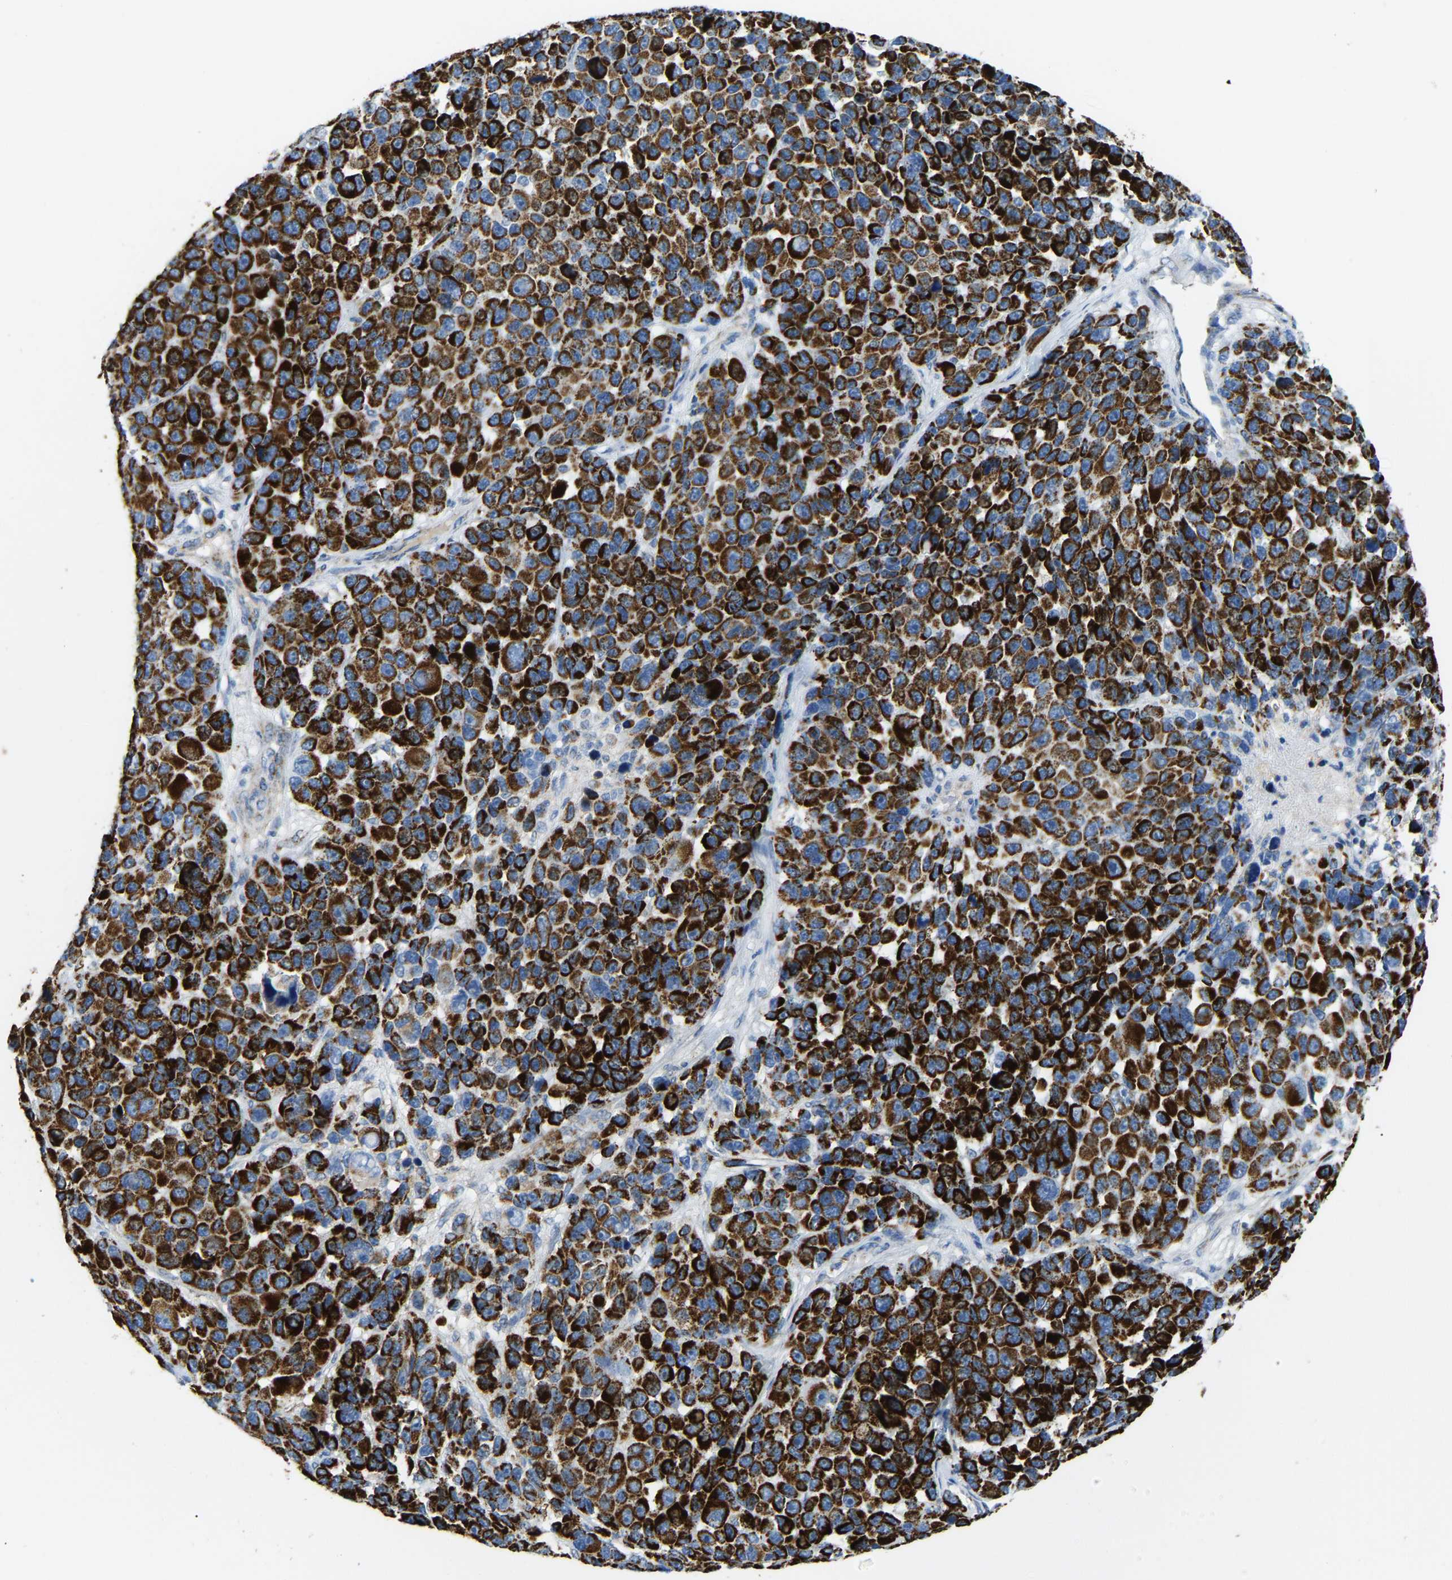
{"staining": {"intensity": "strong", "quantity": ">75%", "location": "cytoplasmic/membranous"}, "tissue": "melanoma", "cell_type": "Tumor cells", "image_type": "cancer", "snomed": [{"axis": "morphology", "description": "Malignant melanoma, NOS"}, {"axis": "topography", "description": "Skin"}], "caption": "An immunohistochemistry photomicrograph of neoplastic tissue is shown. Protein staining in brown highlights strong cytoplasmic/membranous positivity in melanoma within tumor cells.", "gene": "HIBADH", "patient": {"sex": "male", "age": 53}}